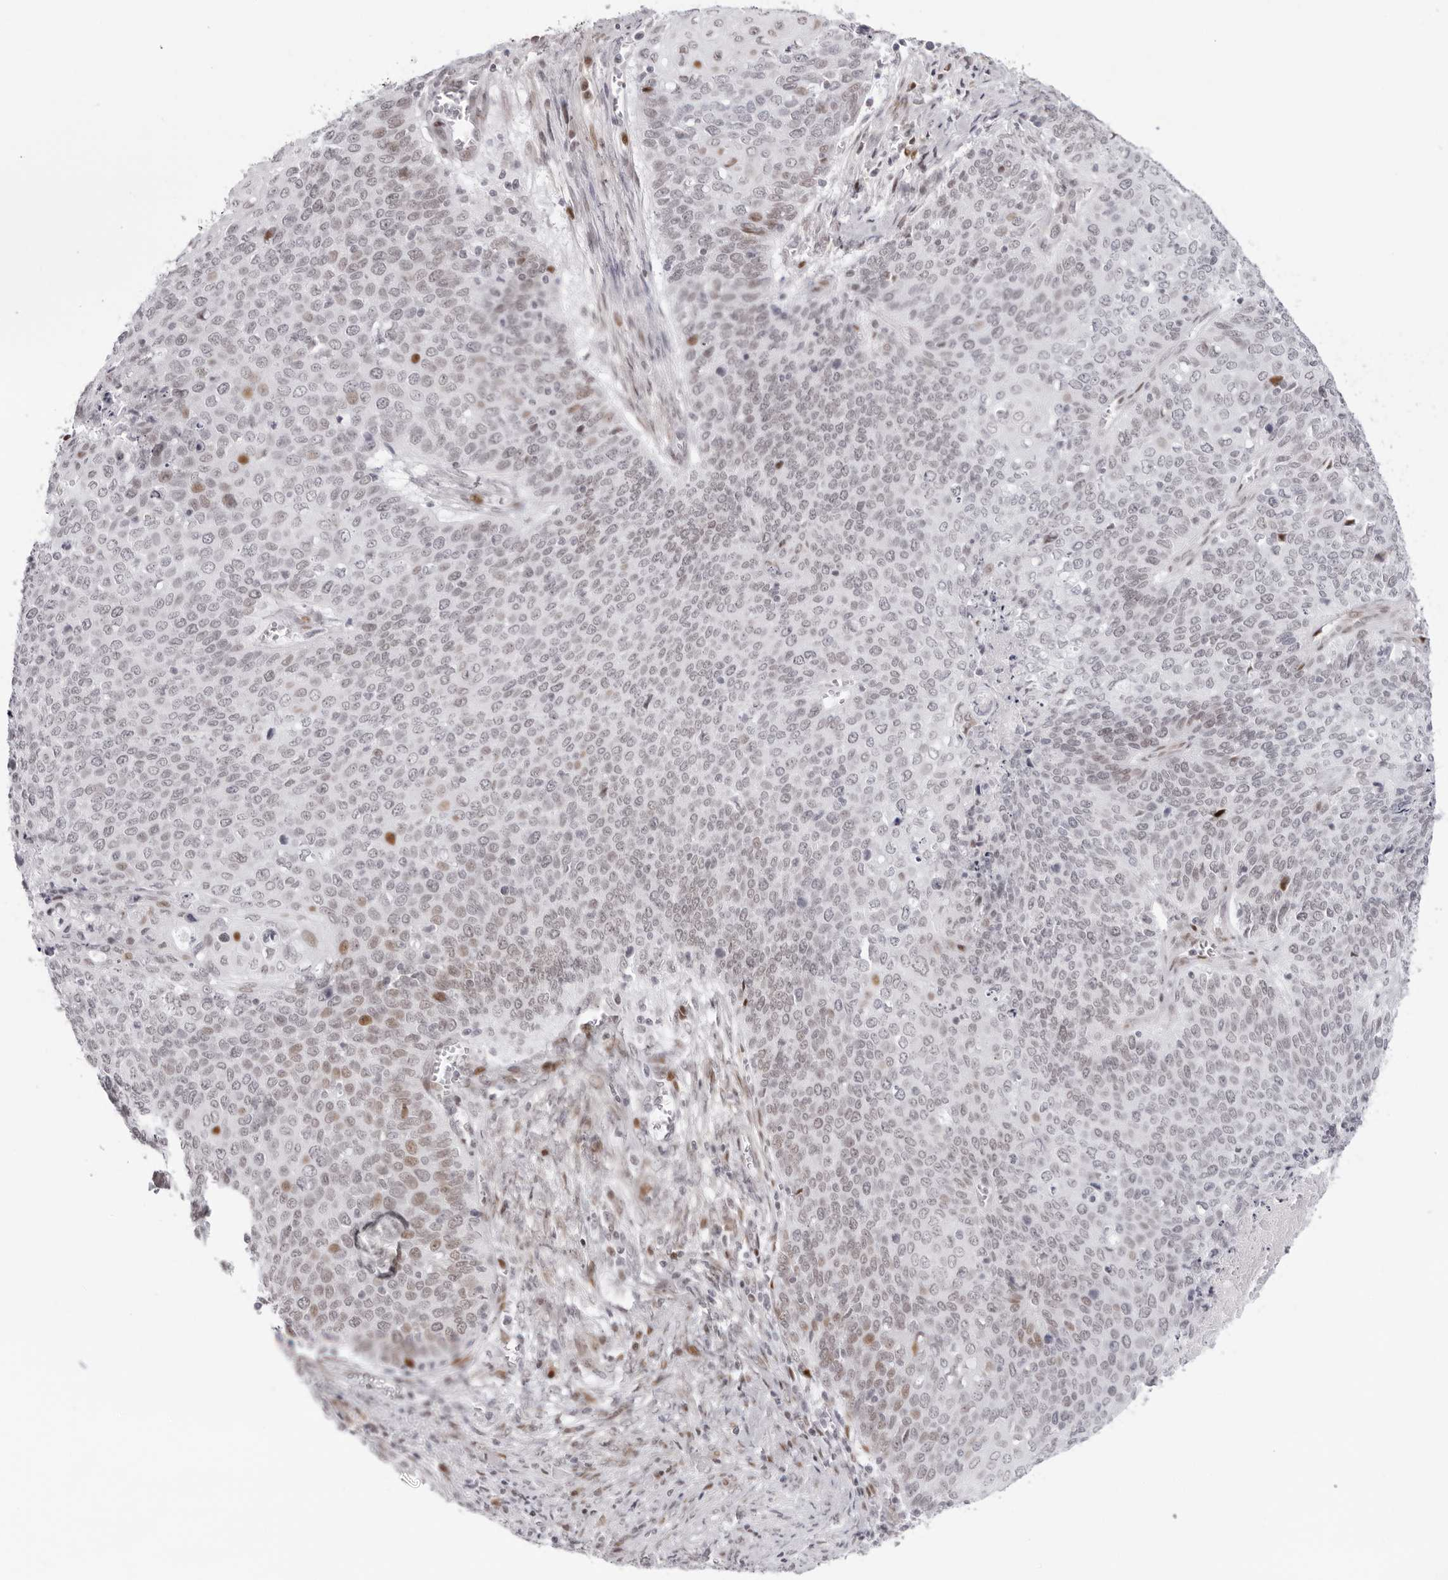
{"staining": {"intensity": "moderate", "quantity": "<25%", "location": "nuclear"}, "tissue": "cervical cancer", "cell_type": "Tumor cells", "image_type": "cancer", "snomed": [{"axis": "morphology", "description": "Squamous cell carcinoma, NOS"}, {"axis": "topography", "description": "Cervix"}], "caption": "A histopathology image of human squamous cell carcinoma (cervical) stained for a protein exhibits moderate nuclear brown staining in tumor cells.", "gene": "NTPCR", "patient": {"sex": "female", "age": 39}}